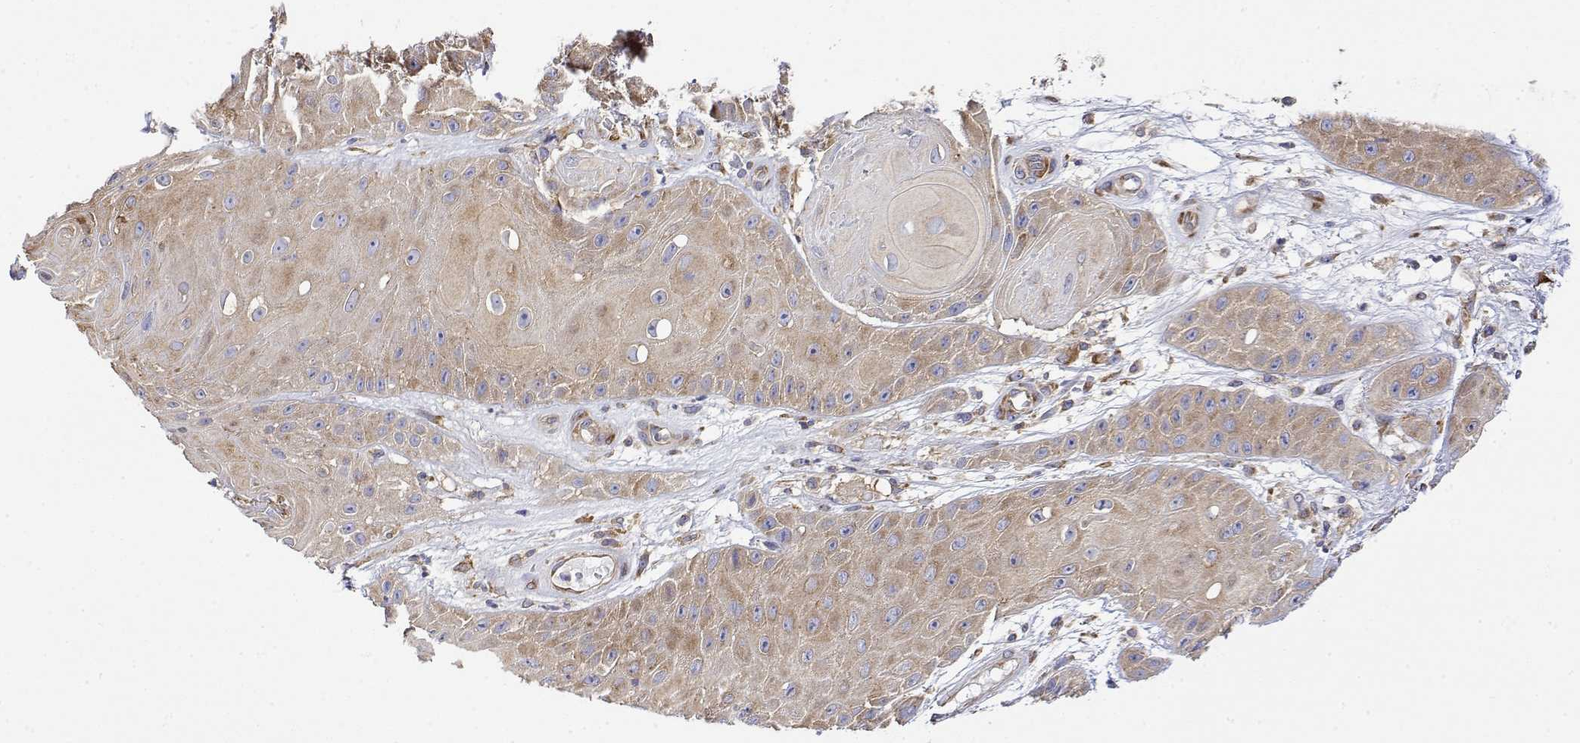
{"staining": {"intensity": "weak", "quantity": "25%-75%", "location": "cytoplasmic/membranous"}, "tissue": "skin cancer", "cell_type": "Tumor cells", "image_type": "cancer", "snomed": [{"axis": "morphology", "description": "Squamous cell carcinoma, NOS"}, {"axis": "topography", "description": "Skin"}], "caption": "A brown stain shows weak cytoplasmic/membranous expression of a protein in human skin cancer tumor cells.", "gene": "EEF1G", "patient": {"sex": "male", "age": 62}}